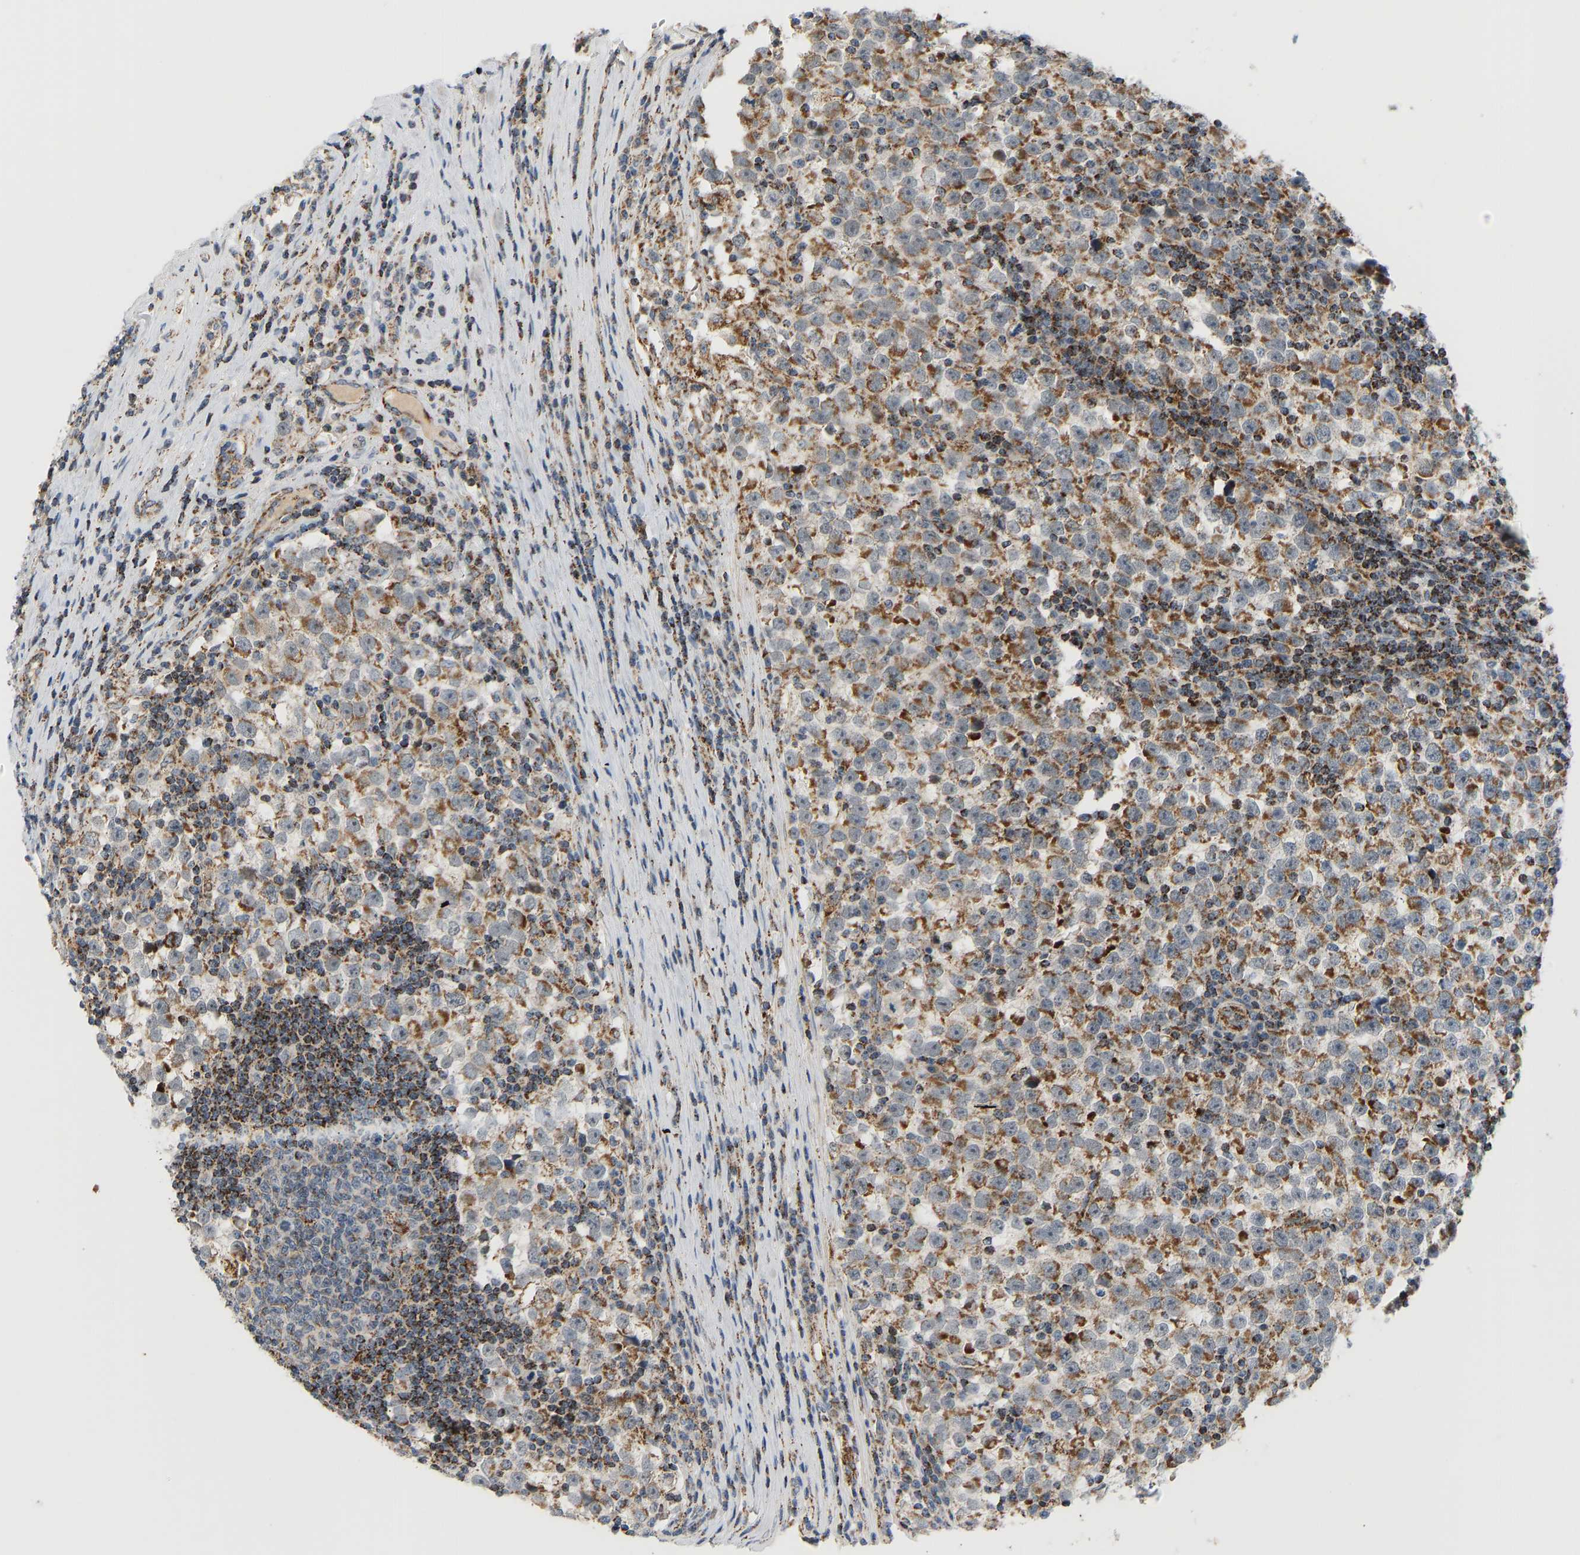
{"staining": {"intensity": "moderate", "quantity": ">75%", "location": "cytoplasmic/membranous"}, "tissue": "testis cancer", "cell_type": "Tumor cells", "image_type": "cancer", "snomed": [{"axis": "morphology", "description": "Normal tissue, NOS"}, {"axis": "morphology", "description": "Seminoma, NOS"}, {"axis": "topography", "description": "Testis"}], "caption": "Immunohistochemical staining of human testis cancer (seminoma) shows medium levels of moderate cytoplasmic/membranous staining in about >75% of tumor cells. (Stains: DAB in brown, nuclei in blue, Microscopy: brightfield microscopy at high magnification).", "gene": "GPSM2", "patient": {"sex": "male", "age": 43}}